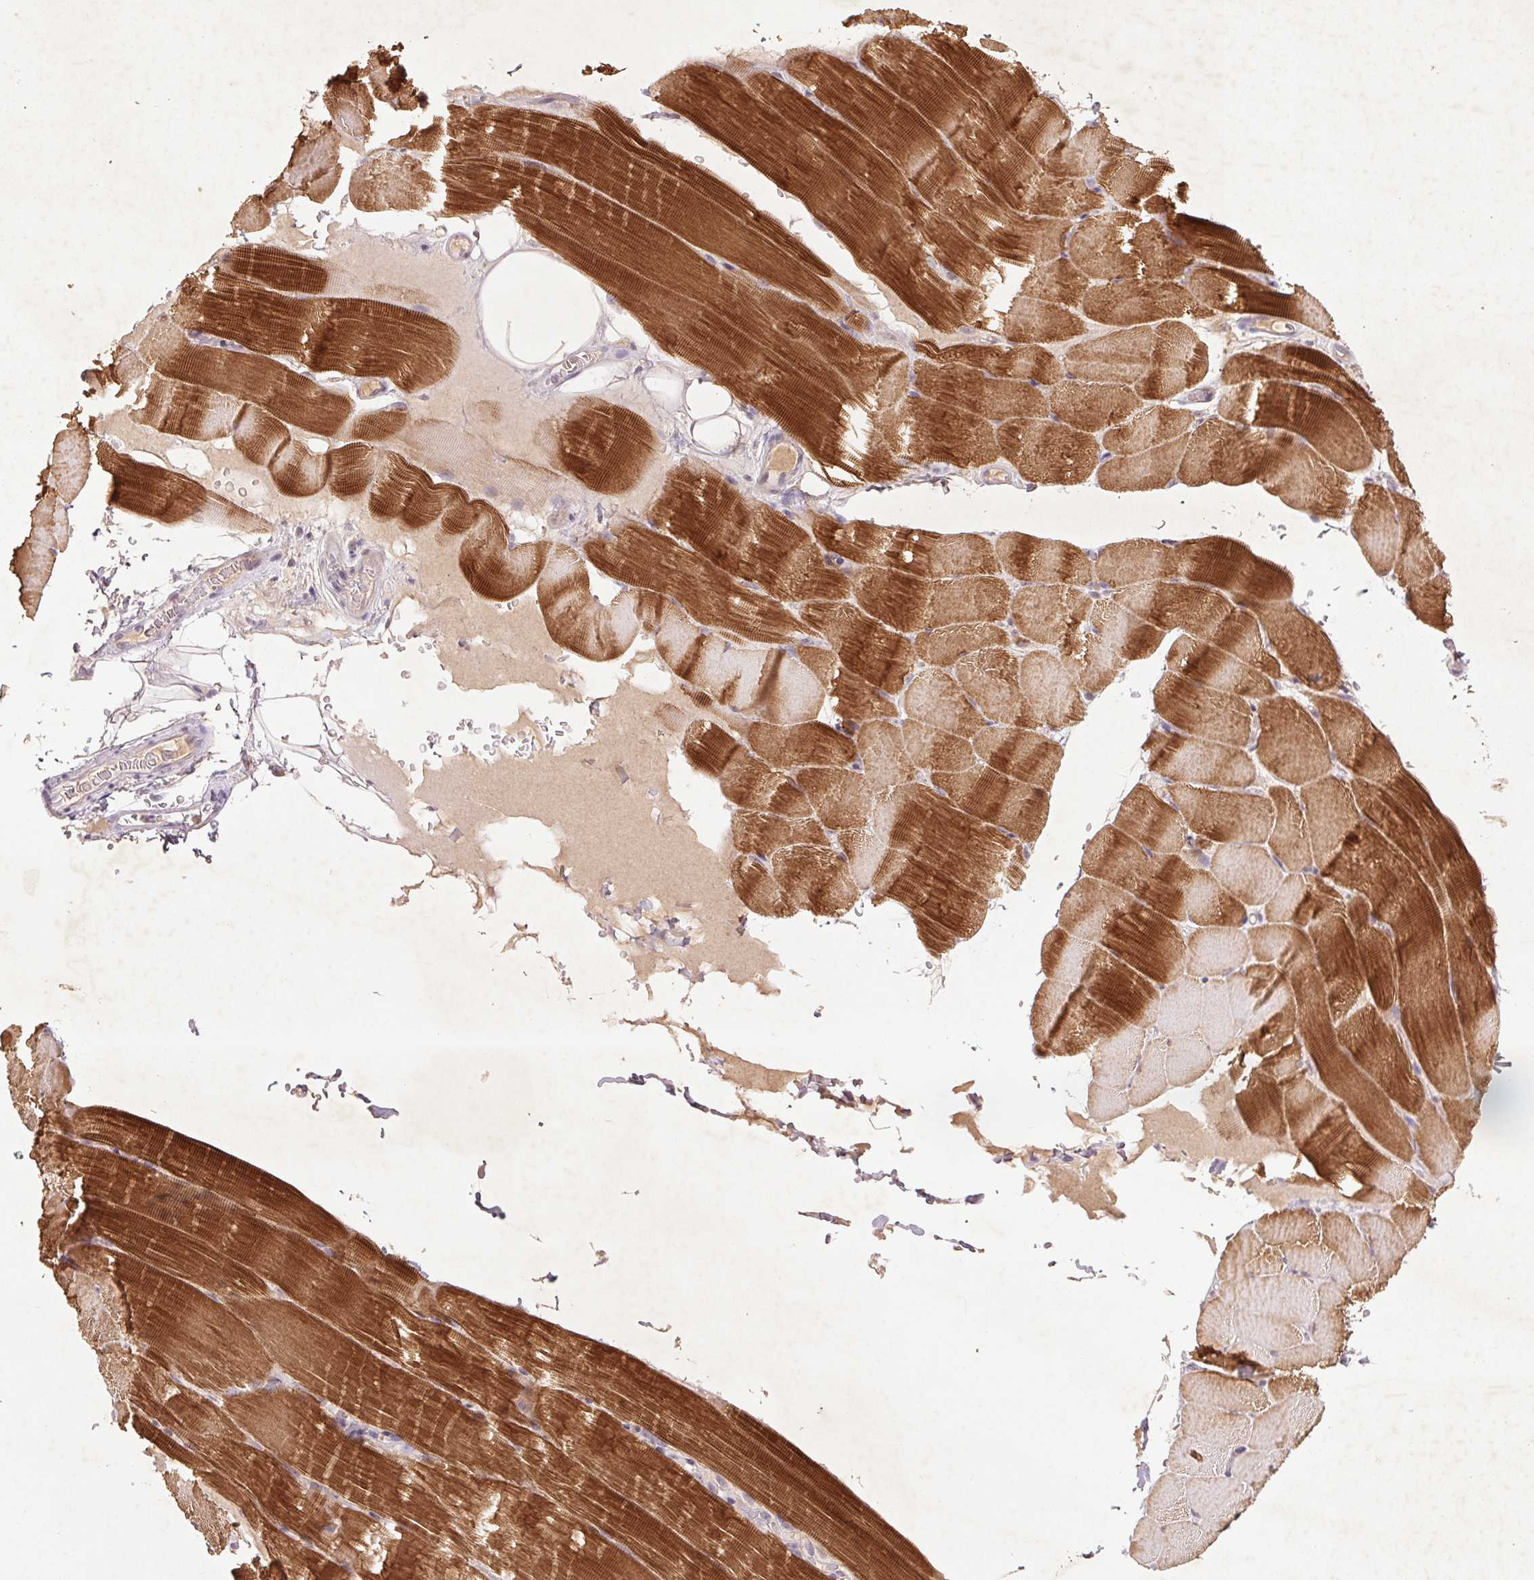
{"staining": {"intensity": "strong", "quantity": "25%-75%", "location": "cytoplasmic/membranous"}, "tissue": "skeletal muscle", "cell_type": "Myocytes", "image_type": "normal", "snomed": [{"axis": "morphology", "description": "Normal tissue, NOS"}, {"axis": "topography", "description": "Skeletal muscle"}], "caption": "Skeletal muscle stained for a protein (brown) shows strong cytoplasmic/membranous positive expression in approximately 25%-75% of myocytes.", "gene": "FAM168B", "patient": {"sex": "female", "age": 37}}